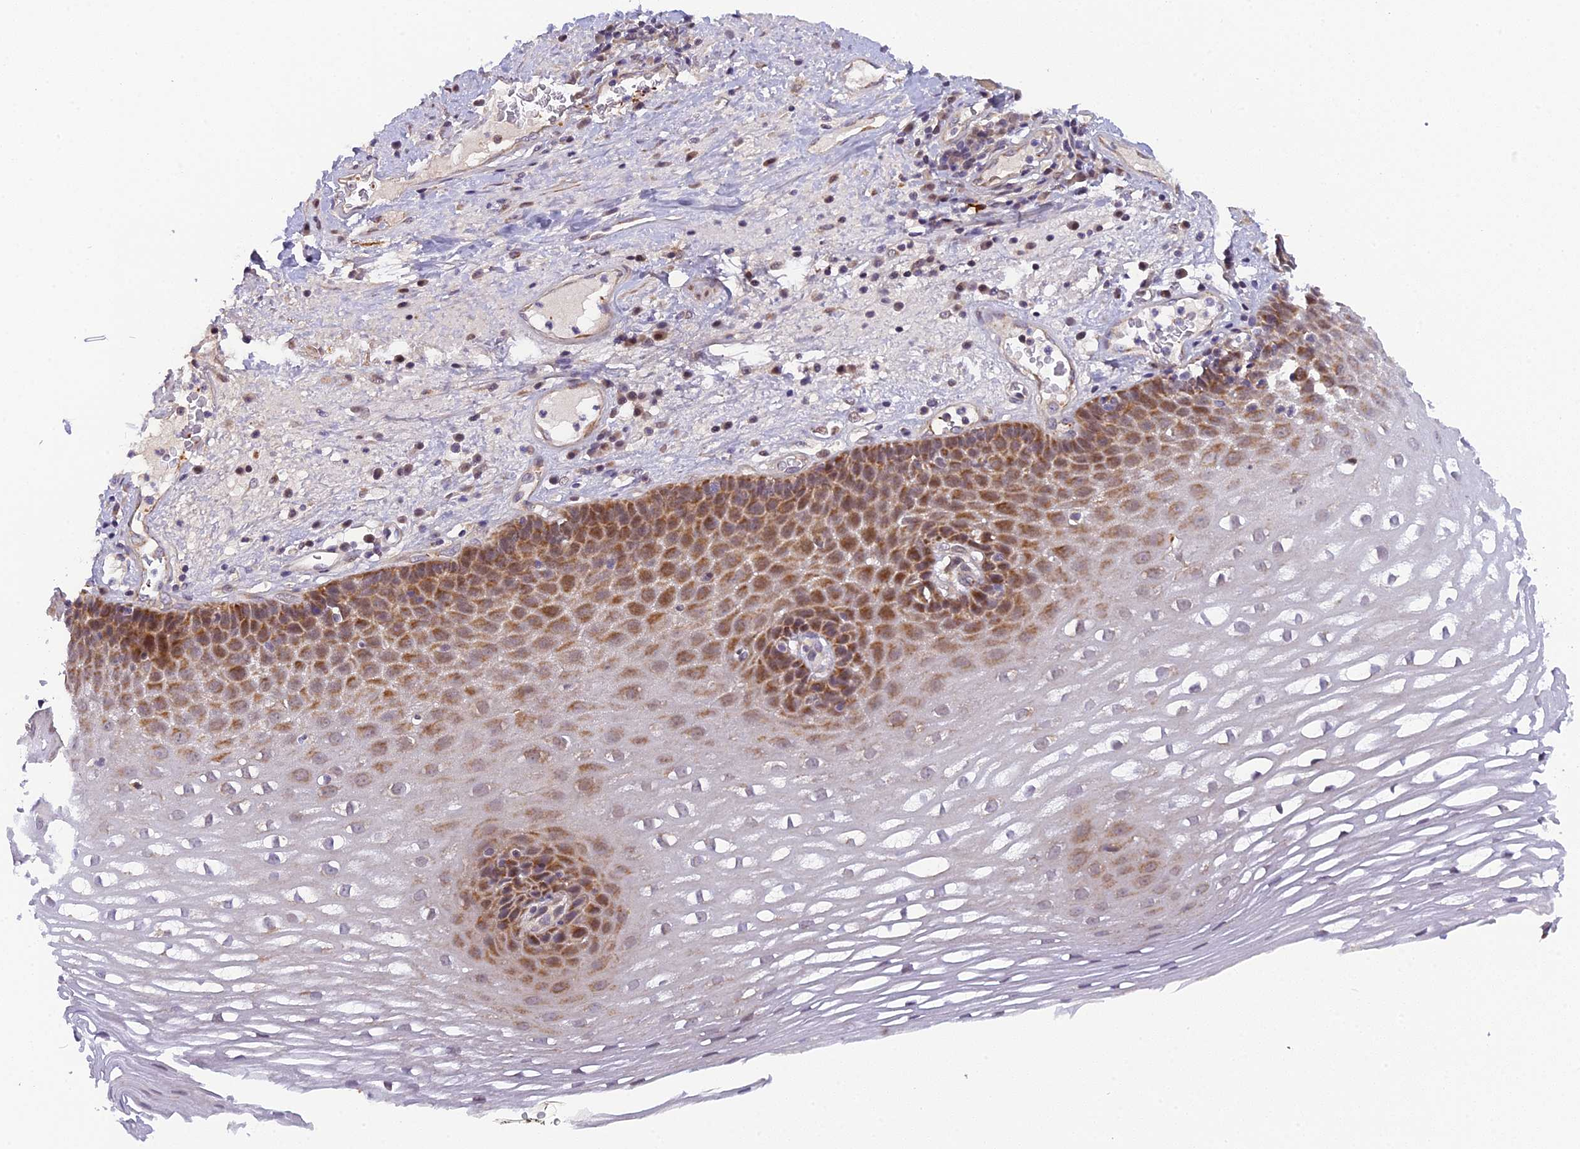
{"staining": {"intensity": "moderate", "quantity": "25%-75%", "location": "cytoplasmic/membranous,nuclear"}, "tissue": "esophagus", "cell_type": "Squamous epithelial cells", "image_type": "normal", "snomed": [{"axis": "morphology", "description": "Normal tissue, NOS"}, {"axis": "topography", "description": "Esophagus"}], "caption": "Protein analysis of benign esophagus exhibits moderate cytoplasmic/membranous,nuclear positivity in approximately 25%-75% of squamous epithelial cells. Nuclei are stained in blue.", "gene": "CMC1", "patient": {"sex": "male", "age": 62}}